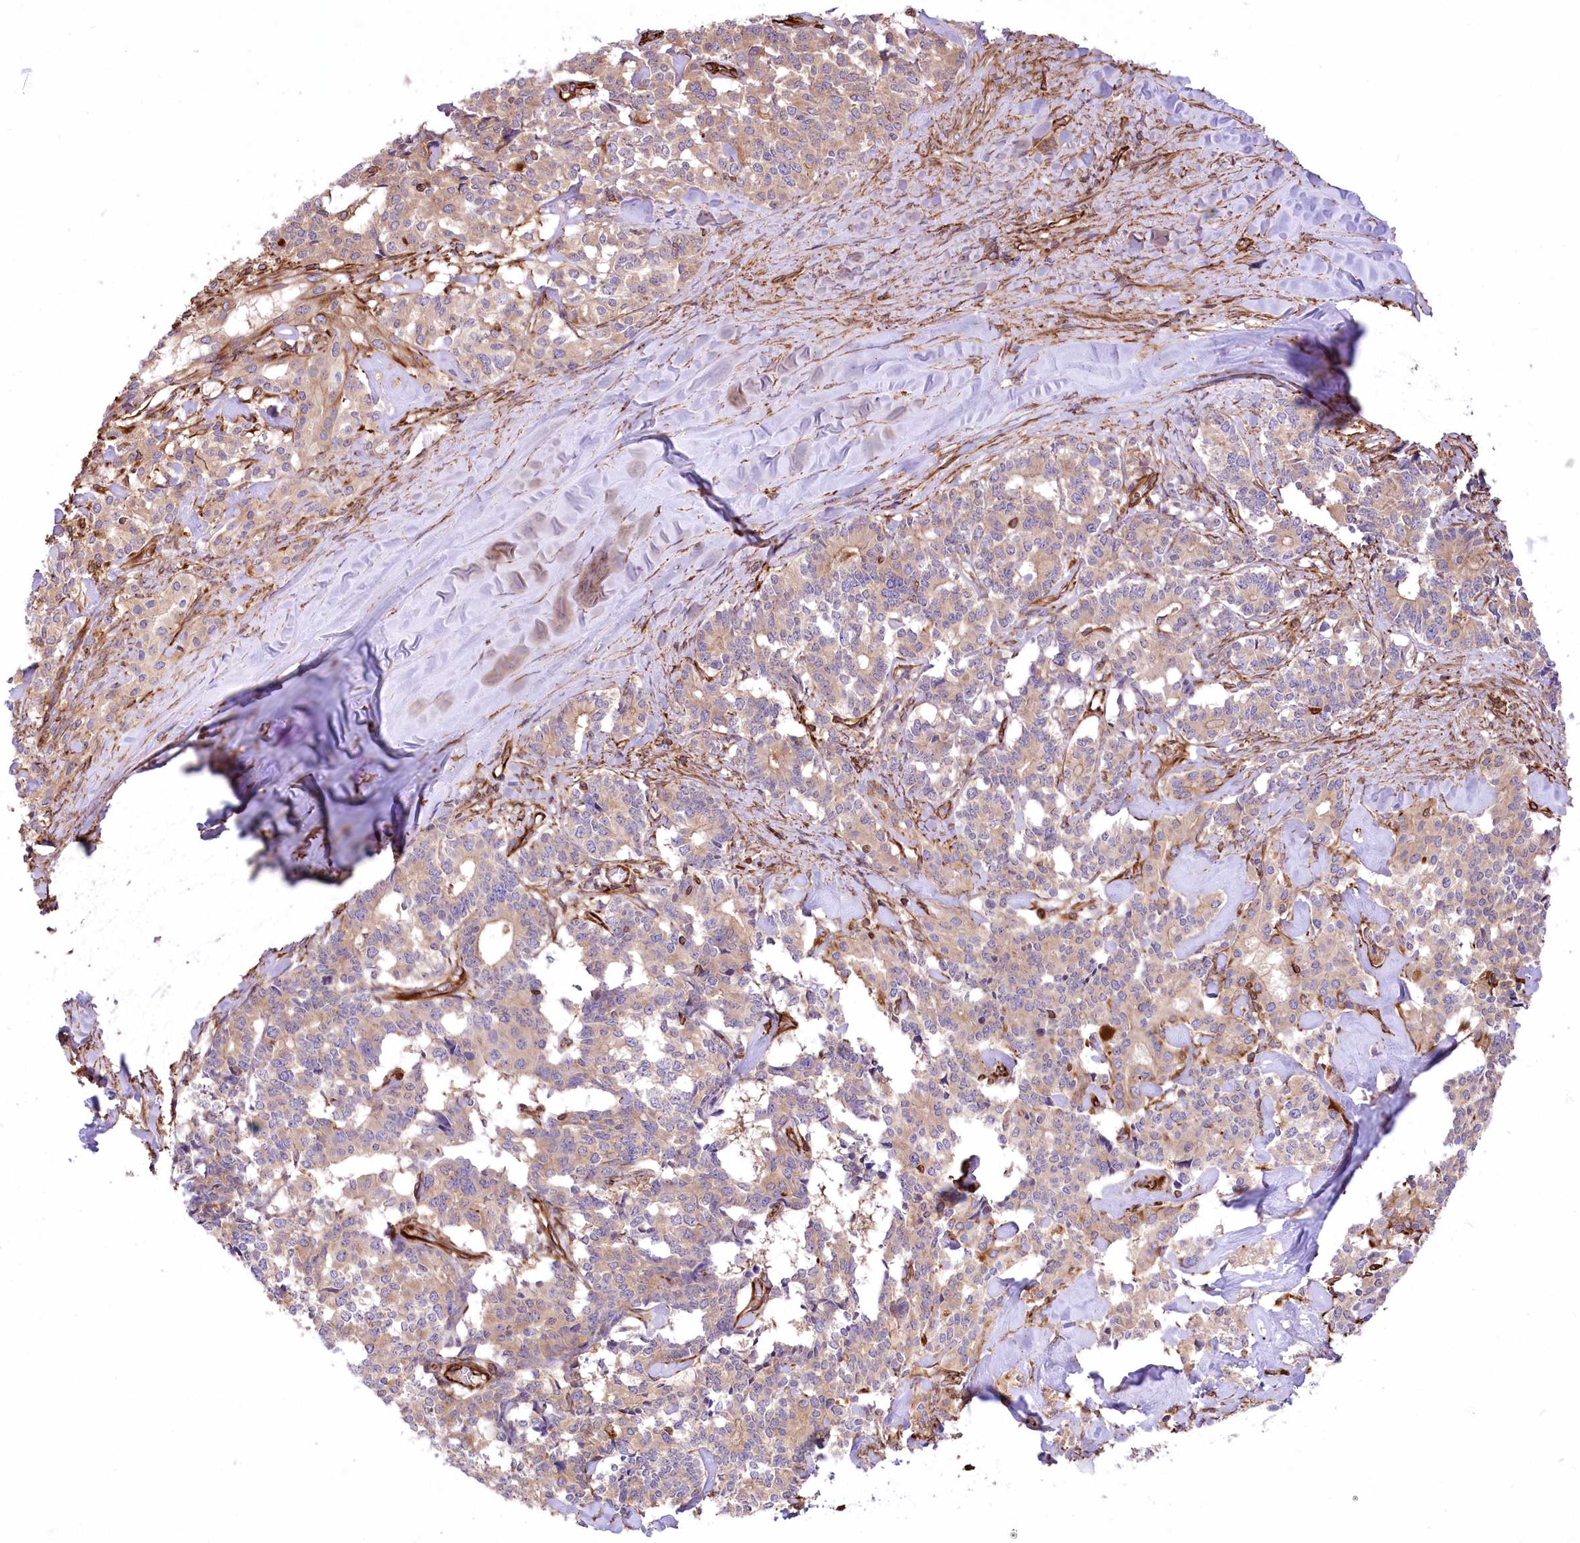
{"staining": {"intensity": "weak", "quantity": "25%-75%", "location": "cytoplasmic/membranous"}, "tissue": "pancreatic cancer", "cell_type": "Tumor cells", "image_type": "cancer", "snomed": [{"axis": "morphology", "description": "Adenocarcinoma, NOS"}, {"axis": "topography", "description": "Pancreas"}], "caption": "Protein staining of adenocarcinoma (pancreatic) tissue exhibits weak cytoplasmic/membranous staining in about 25%-75% of tumor cells.", "gene": "TTC1", "patient": {"sex": "female", "age": 74}}